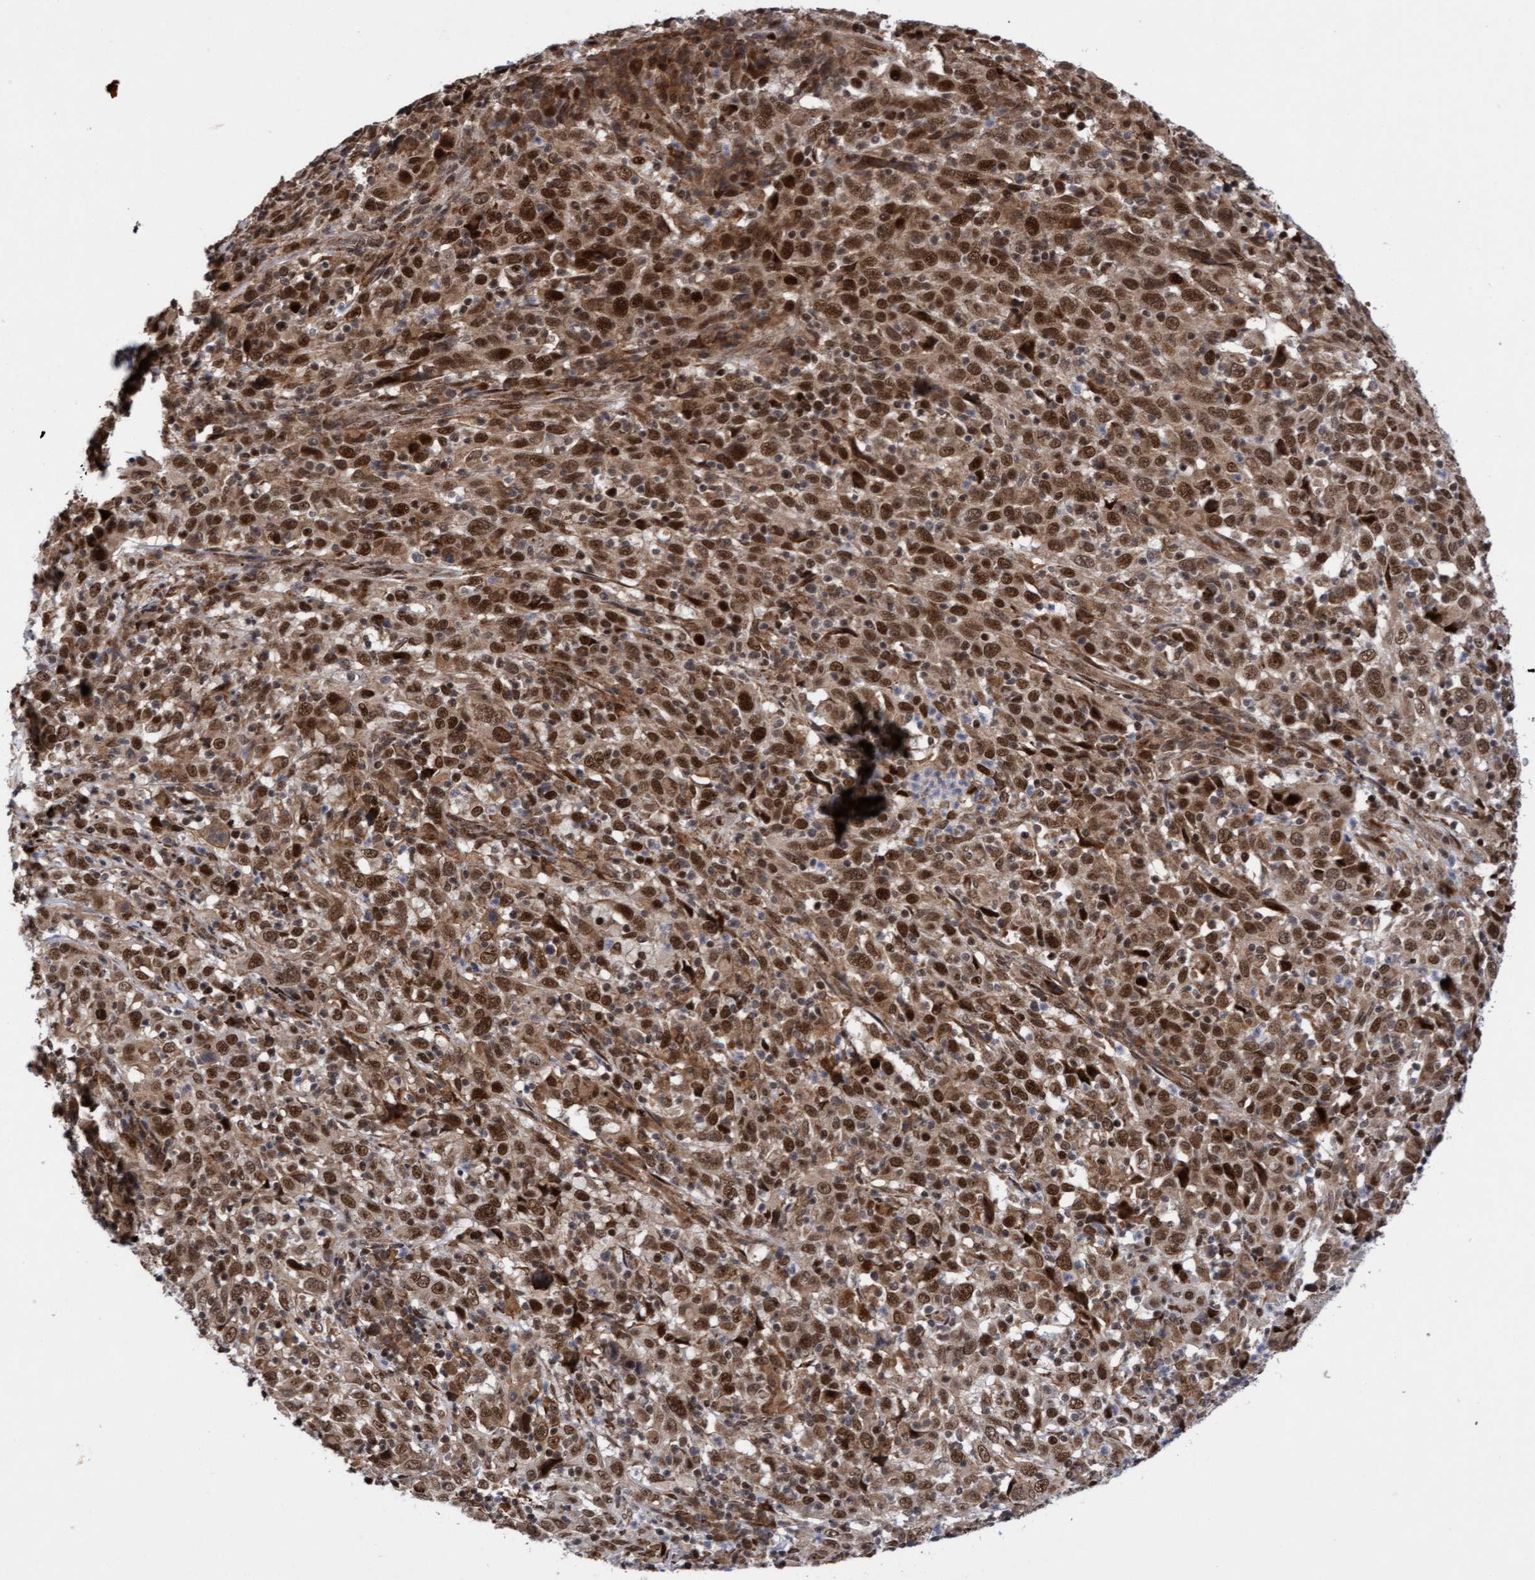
{"staining": {"intensity": "strong", "quantity": ">75%", "location": "cytoplasmic/membranous,nuclear"}, "tissue": "cervical cancer", "cell_type": "Tumor cells", "image_type": "cancer", "snomed": [{"axis": "morphology", "description": "Squamous cell carcinoma, NOS"}, {"axis": "topography", "description": "Cervix"}], "caption": "Cervical squamous cell carcinoma tissue exhibits strong cytoplasmic/membranous and nuclear positivity in about >75% of tumor cells", "gene": "TANC2", "patient": {"sex": "female", "age": 46}}